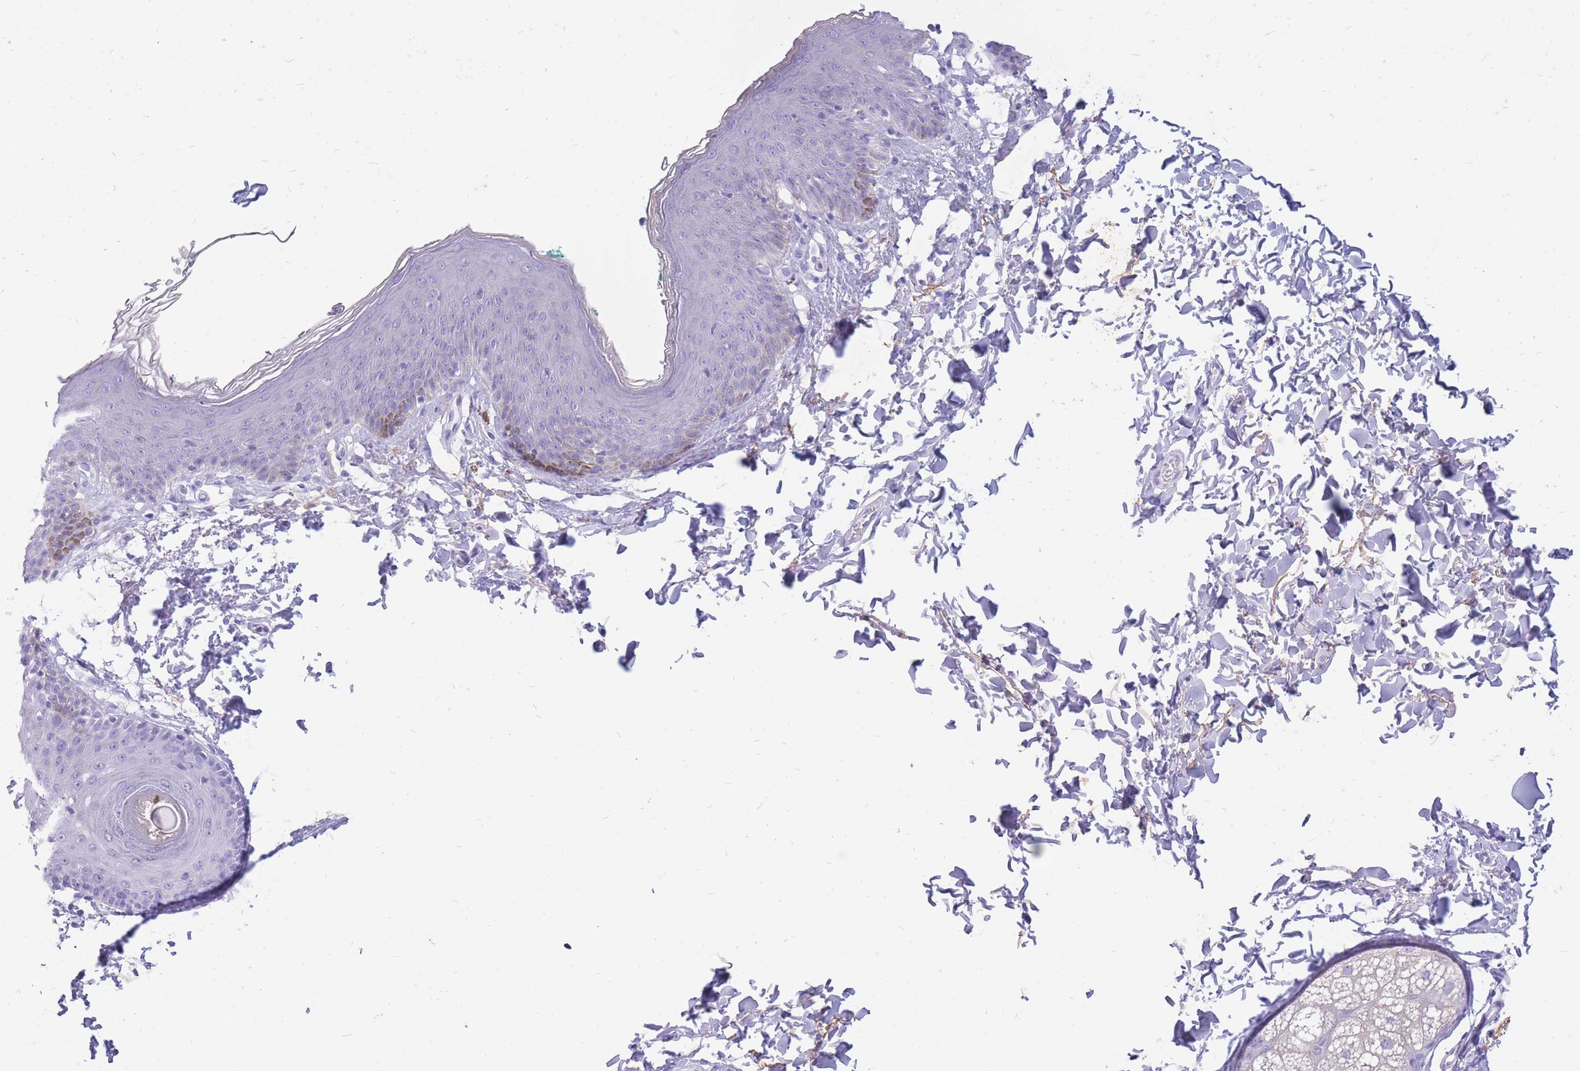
{"staining": {"intensity": "negative", "quantity": "none", "location": "none"}, "tissue": "skin", "cell_type": "Epidermal cells", "image_type": "normal", "snomed": [{"axis": "morphology", "description": "Normal tissue, NOS"}, {"axis": "topography", "description": "Vulva"}], "caption": "A photomicrograph of skin stained for a protein shows no brown staining in epidermal cells. Brightfield microscopy of IHC stained with DAB (3,3'-diaminobenzidine) (brown) and hematoxylin (blue), captured at high magnification.", "gene": "CYP21A2", "patient": {"sex": "female", "age": 66}}